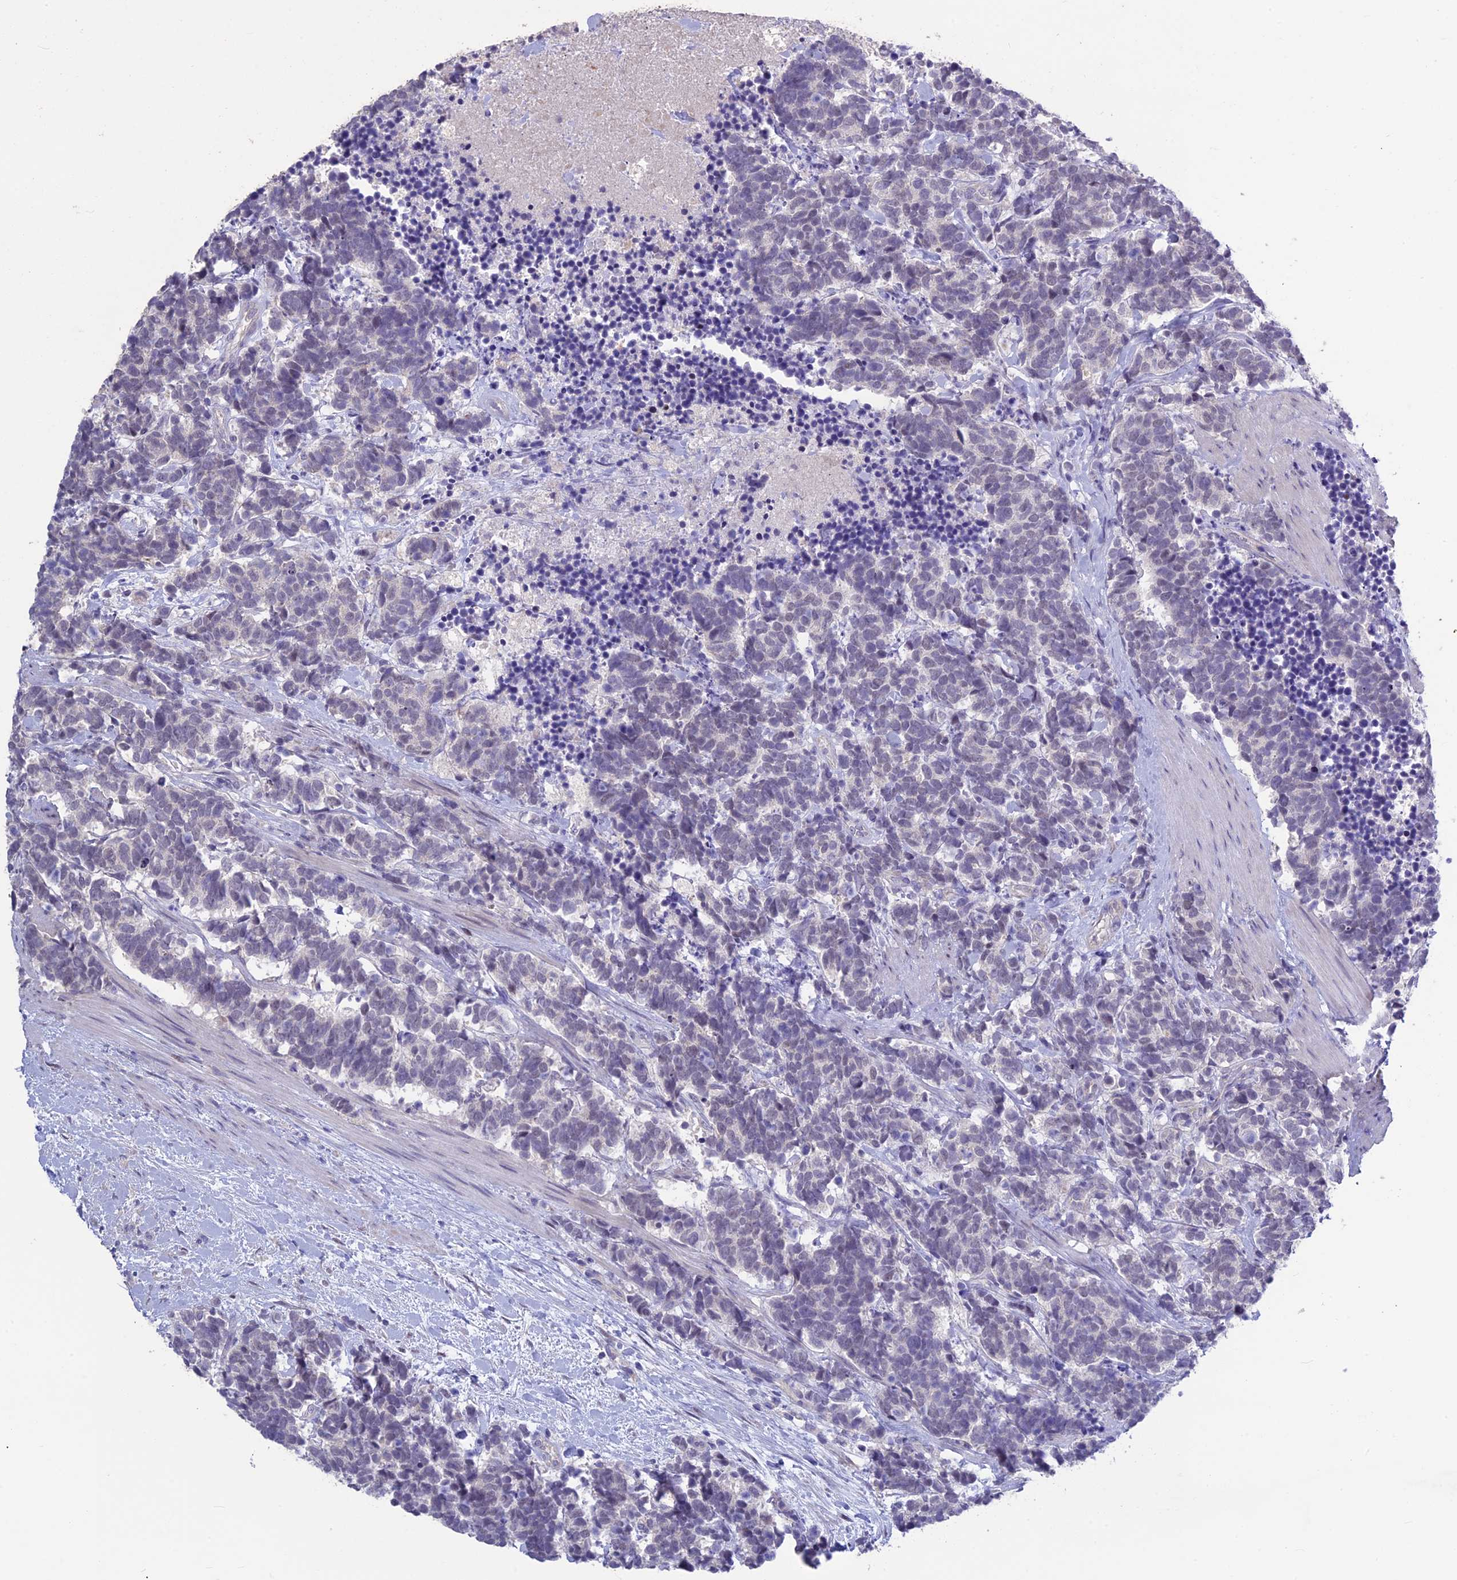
{"staining": {"intensity": "negative", "quantity": "none", "location": "none"}, "tissue": "carcinoid", "cell_type": "Tumor cells", "image_type": "cancer", "snomed": [{"axis": "morphology", "description": "Carcinoma, NOS"}, {"axis": "morphology", "description": "Carcinoid, malignant, NOS"}, {"axis": "topography", "description": "Prostate"}], "caption": "IHC of human carcinoid shows no positivity in tumor cells.", "gene": "SNTN", "patient": {"sex": "male", "age": 57}}